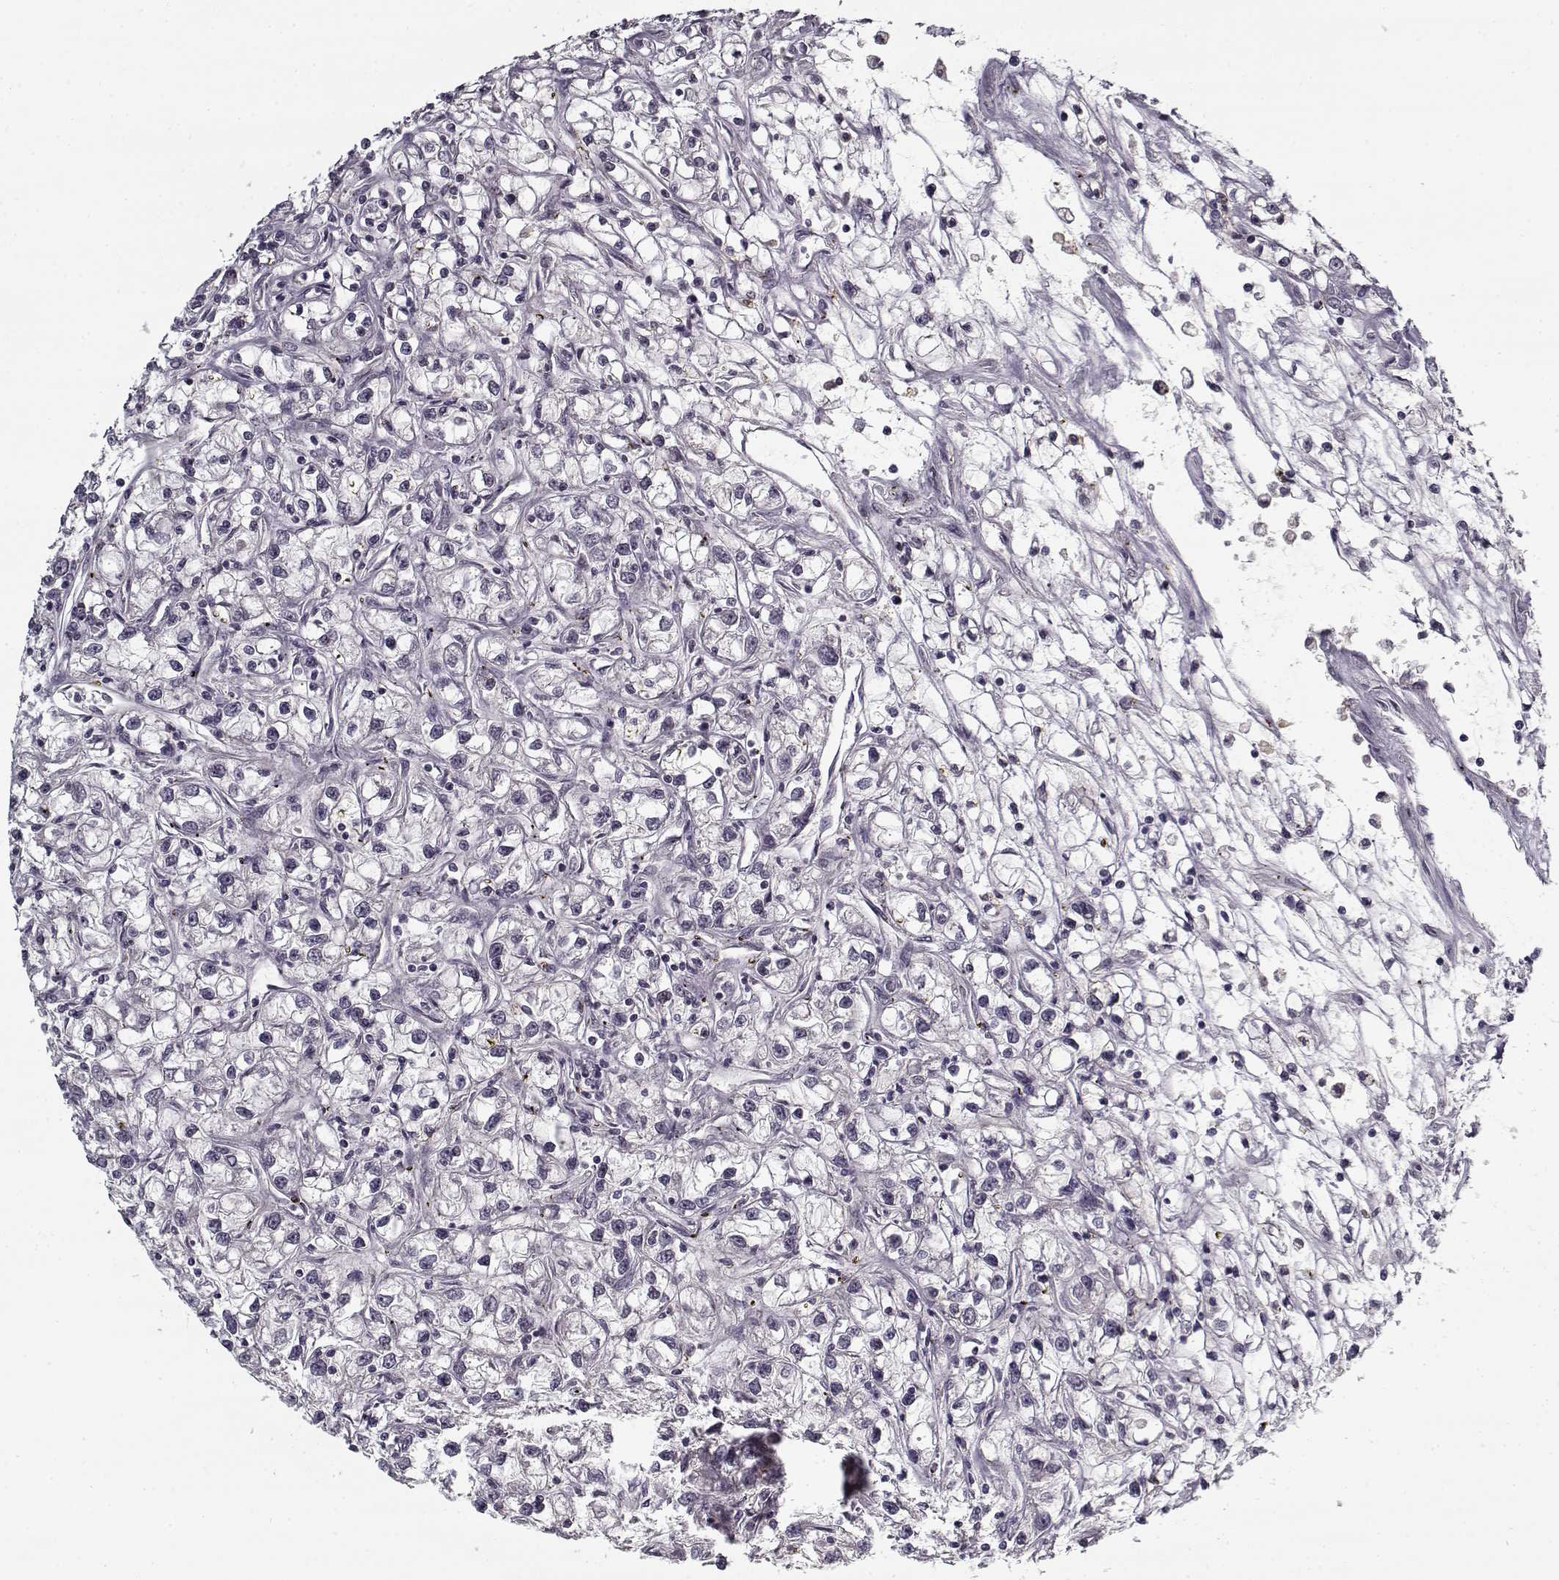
{"staining": {"intensity": "negative", "quantity": "none", "location": "none"}, "tissue": "renal cancer", "cell_type": "Tumor cells", "image_type": "cancer", "snomed": [{"axis": "morphology", "description": "Adenocarcinoma, NOS"}, {"axis": "topography", "description": "Kidney"}], "caption": "Immunohistochemistry of human adenocarcinoma (renal) demonstrates no positivity in tumor cells.", "gene": "LAMA2", "patient": {"sex": "female", "age": 59}}